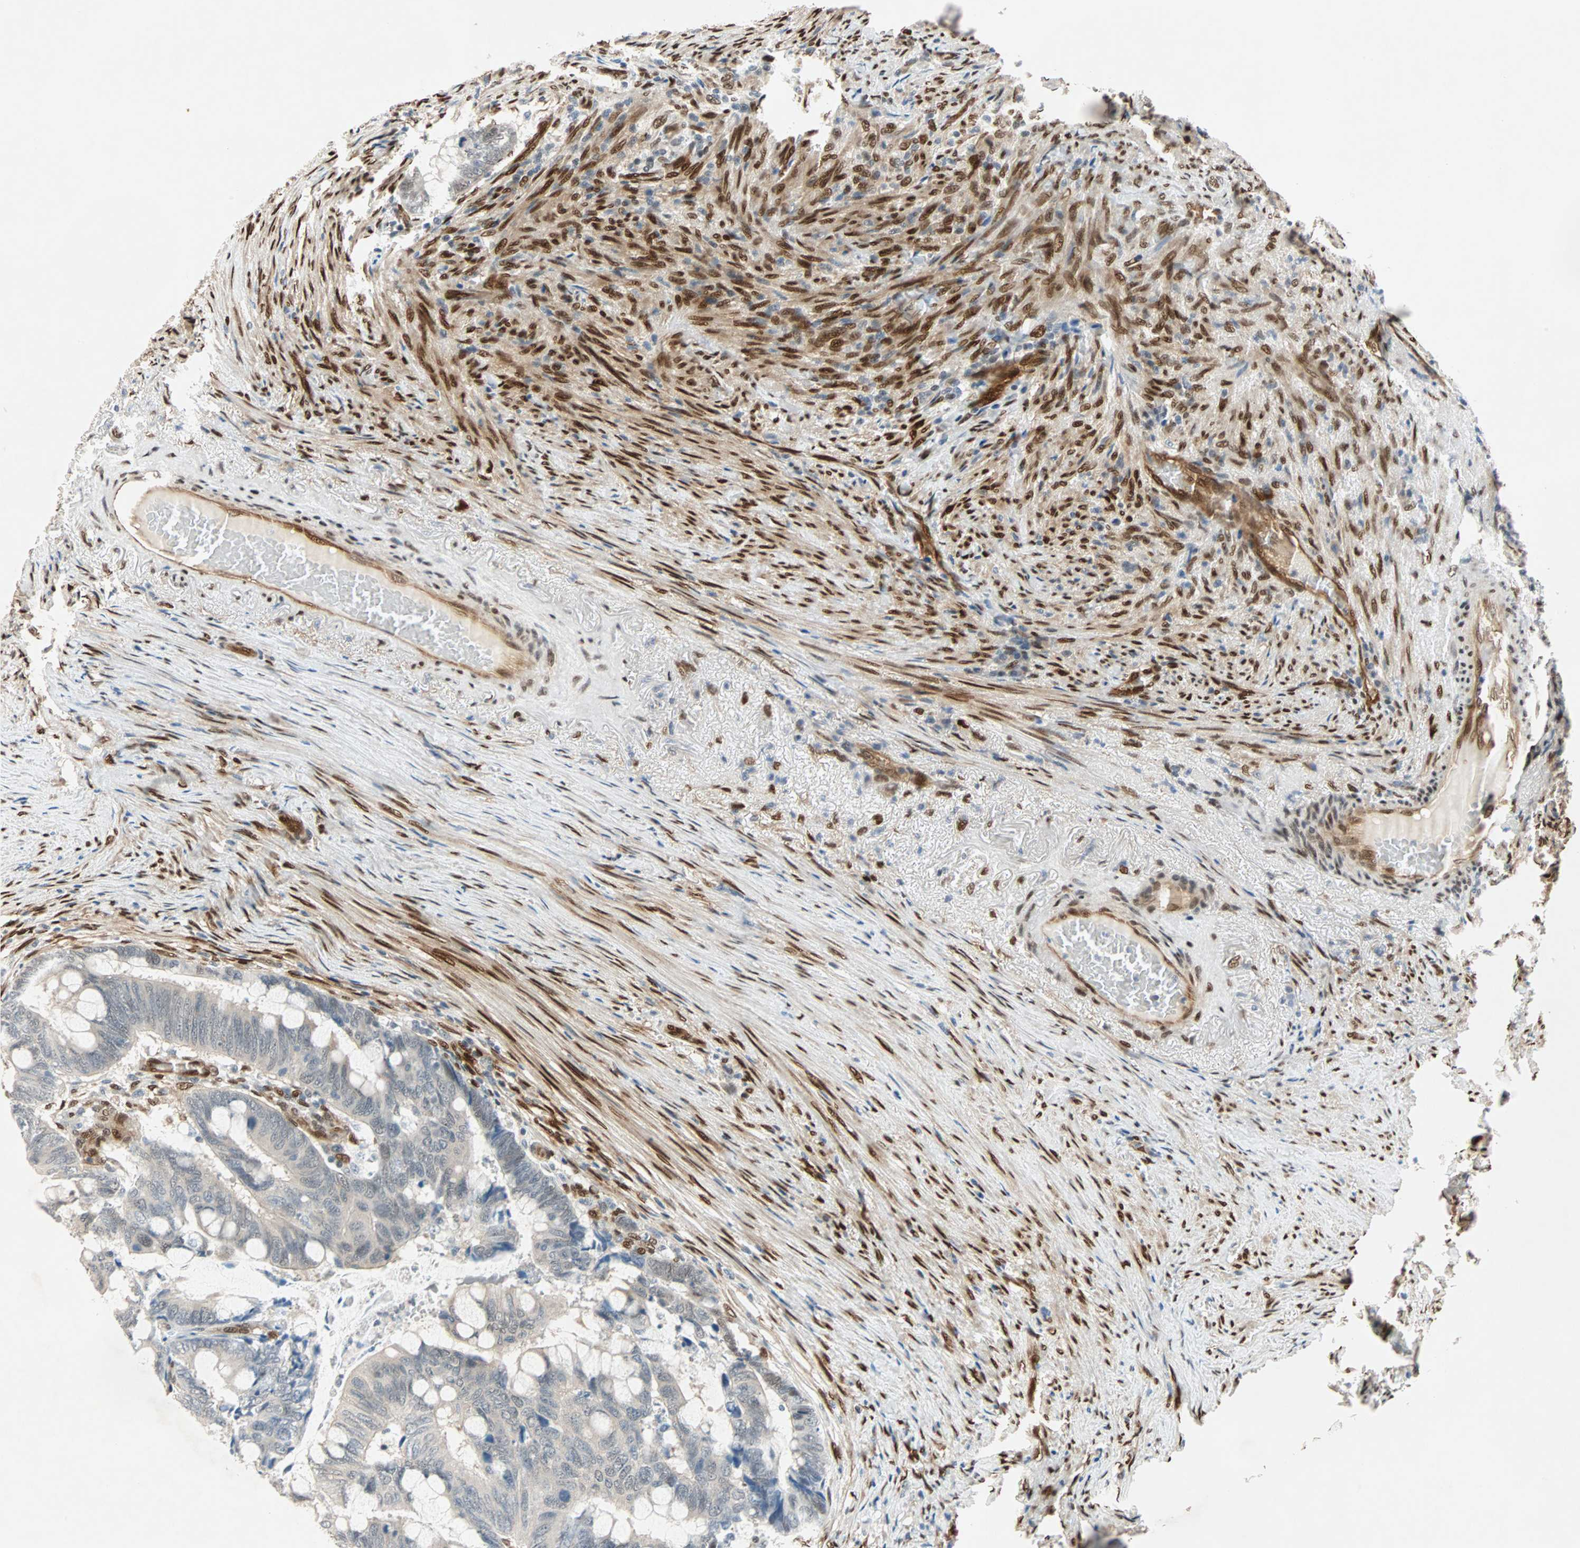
{"staining": {"intensity": "weak", "quantity": "25%-75%", "location": "cytoplasmic/membranous,nuclear"}, "tissue": "colorectal cancer", "cell_type": "Tumor cells", "image_type": "cancer", "snomed": [{"axis": "morphology", "description": "Normal tissue, NOS"}, {"axis": "morphology", "description": "Adenocarcinoma, NOS"}, {"axis": "topography", "description": "Rectum"}, {"axis": "topography", "description": "Peripheral nerve tissue"}], "caption": "A brown stain labels weak cytoplasmic/membranous and nuclear staining of a protein in human colorectal adenocarcinoma tumor cells. The staining was performed using DAB (3,3'-diaminobenzidine) to visualize the protein expression in brown, while the nuclei were stained in blue with hematoxylin (Magnification: 20x).", "gene": "WWTR1", "patient": {"sex": "male", "age": 92}}